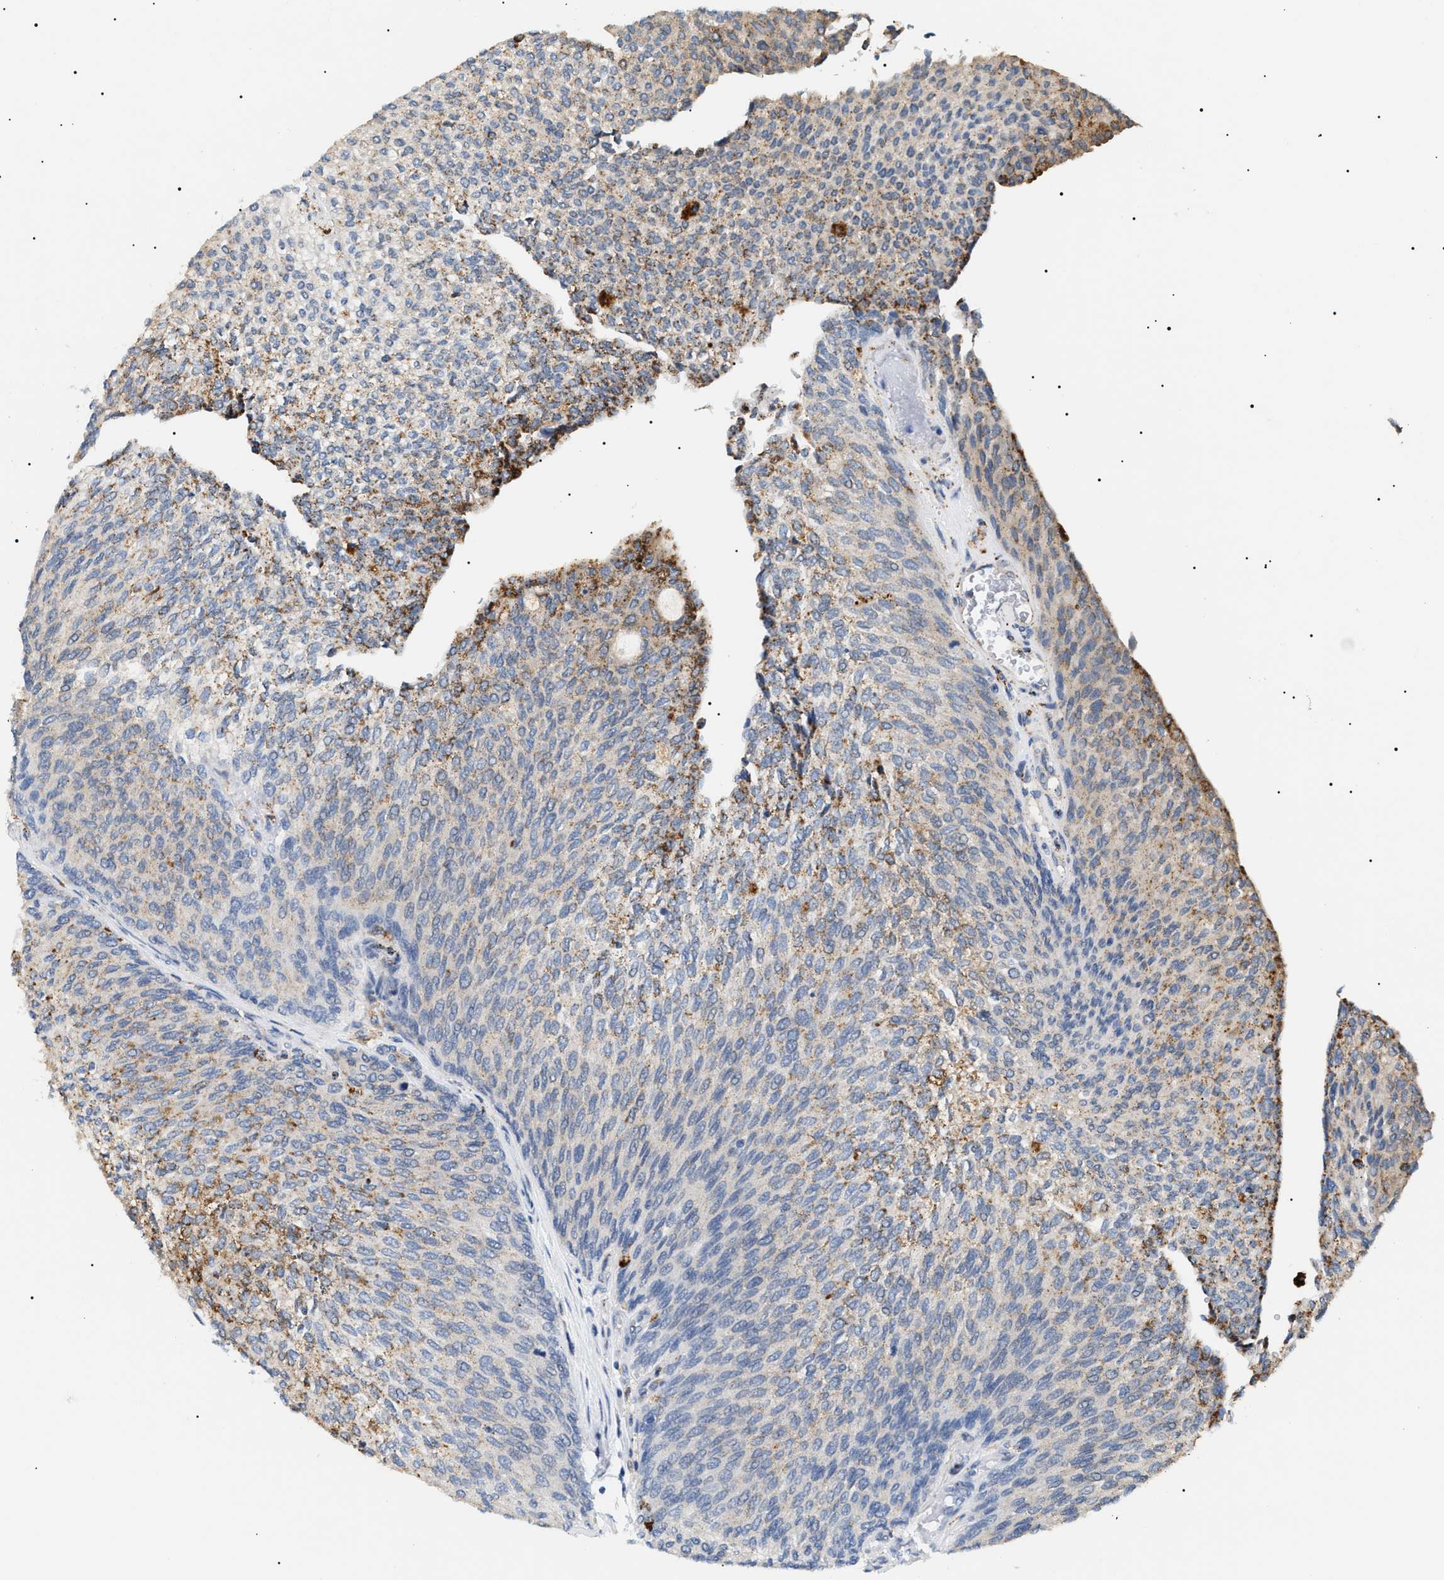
{"staining": {"intensity": "moderate", "quantity": "<25%", "location": "cytoplasmic/membranous"}, "tissue": "urothelial cancer", "cell_type": "Tumor cells", "image_type": "cancer", "snomed": [{"axis": "morphology", "description": "Urothelial carcinoma, Low grade"}, {"axis": "topography", "description": "Urinary bladder"}], "caption": "Low-grade urothelial carcinoma stained with DAB (3,3'-diaminobenzidine) immunohistochemistry (IHC) displays low levels of moderate cytoplasmic/membranous positivity in about <25% of tumor cells. Immunohistochemistry stains the protein of interest in brown and the nuclei are stained blue.", "gene": "HSD17B11", "patient": {"sex": "female", "age": 79}}